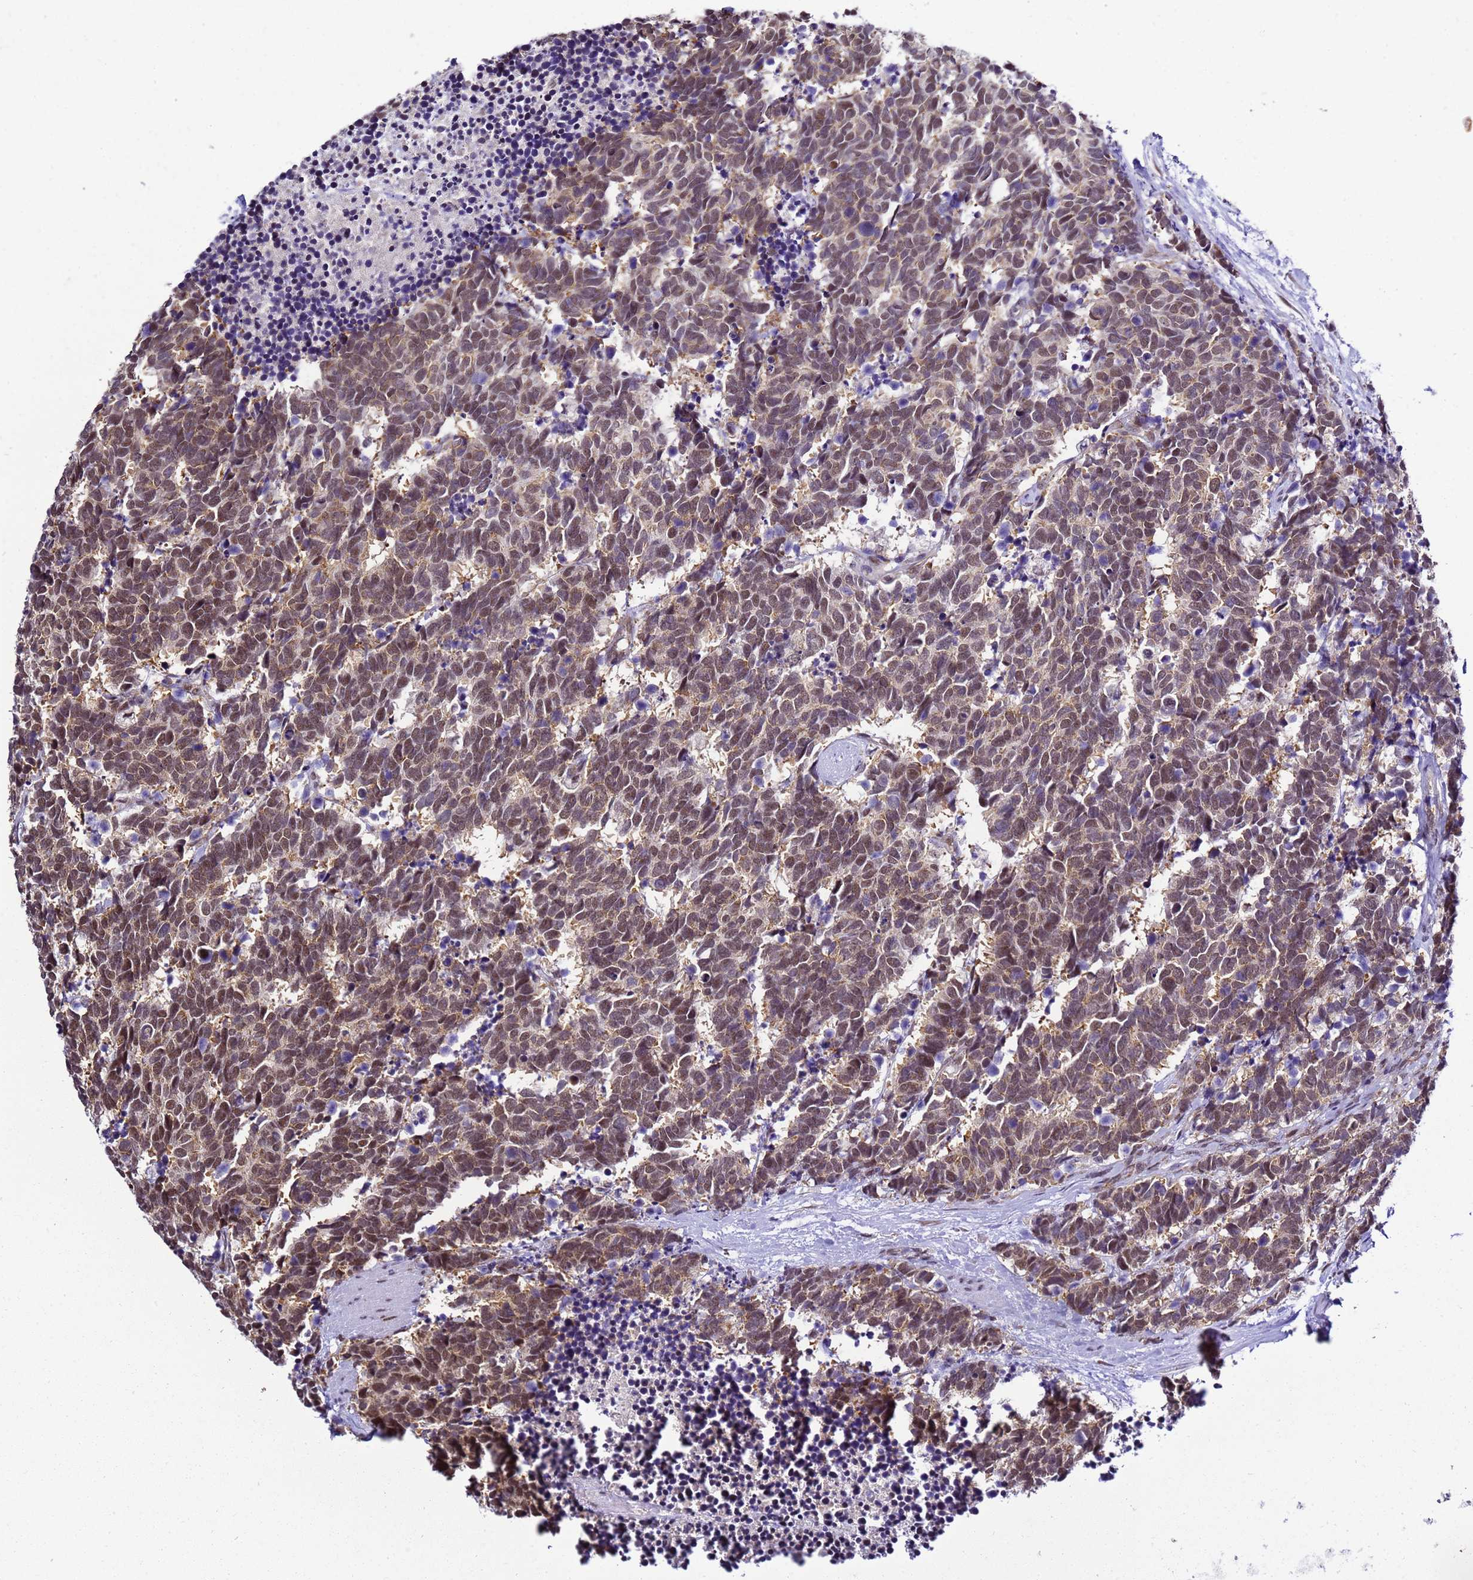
{"staining": {"intensity": "moderate", "quantity": ">75%", "location": "cytoplasmic/membranous,nuclear"}, "tissue": "carcinoid", "cell_type": "Tumor cells", "image_type": "cancer", "snomed": [{"axis": "morphology", "description": "Carcinoma, NOS"}, {"axis": "morphology", "description": "Carcinoid, malignant, NOS"}, {"axis": "topography", "description": "Prostate"}], "caption": "Immunohistochemistry (IHC) (DAB (3,3'-diaminobenzidine)) staining of carcinoid shows moderate cytoplasmic/membranous and nuclear protein staining in about >75% of tumor cells.", "gene": "SMN1", "patient": {"sex": "male", "age": 57}}